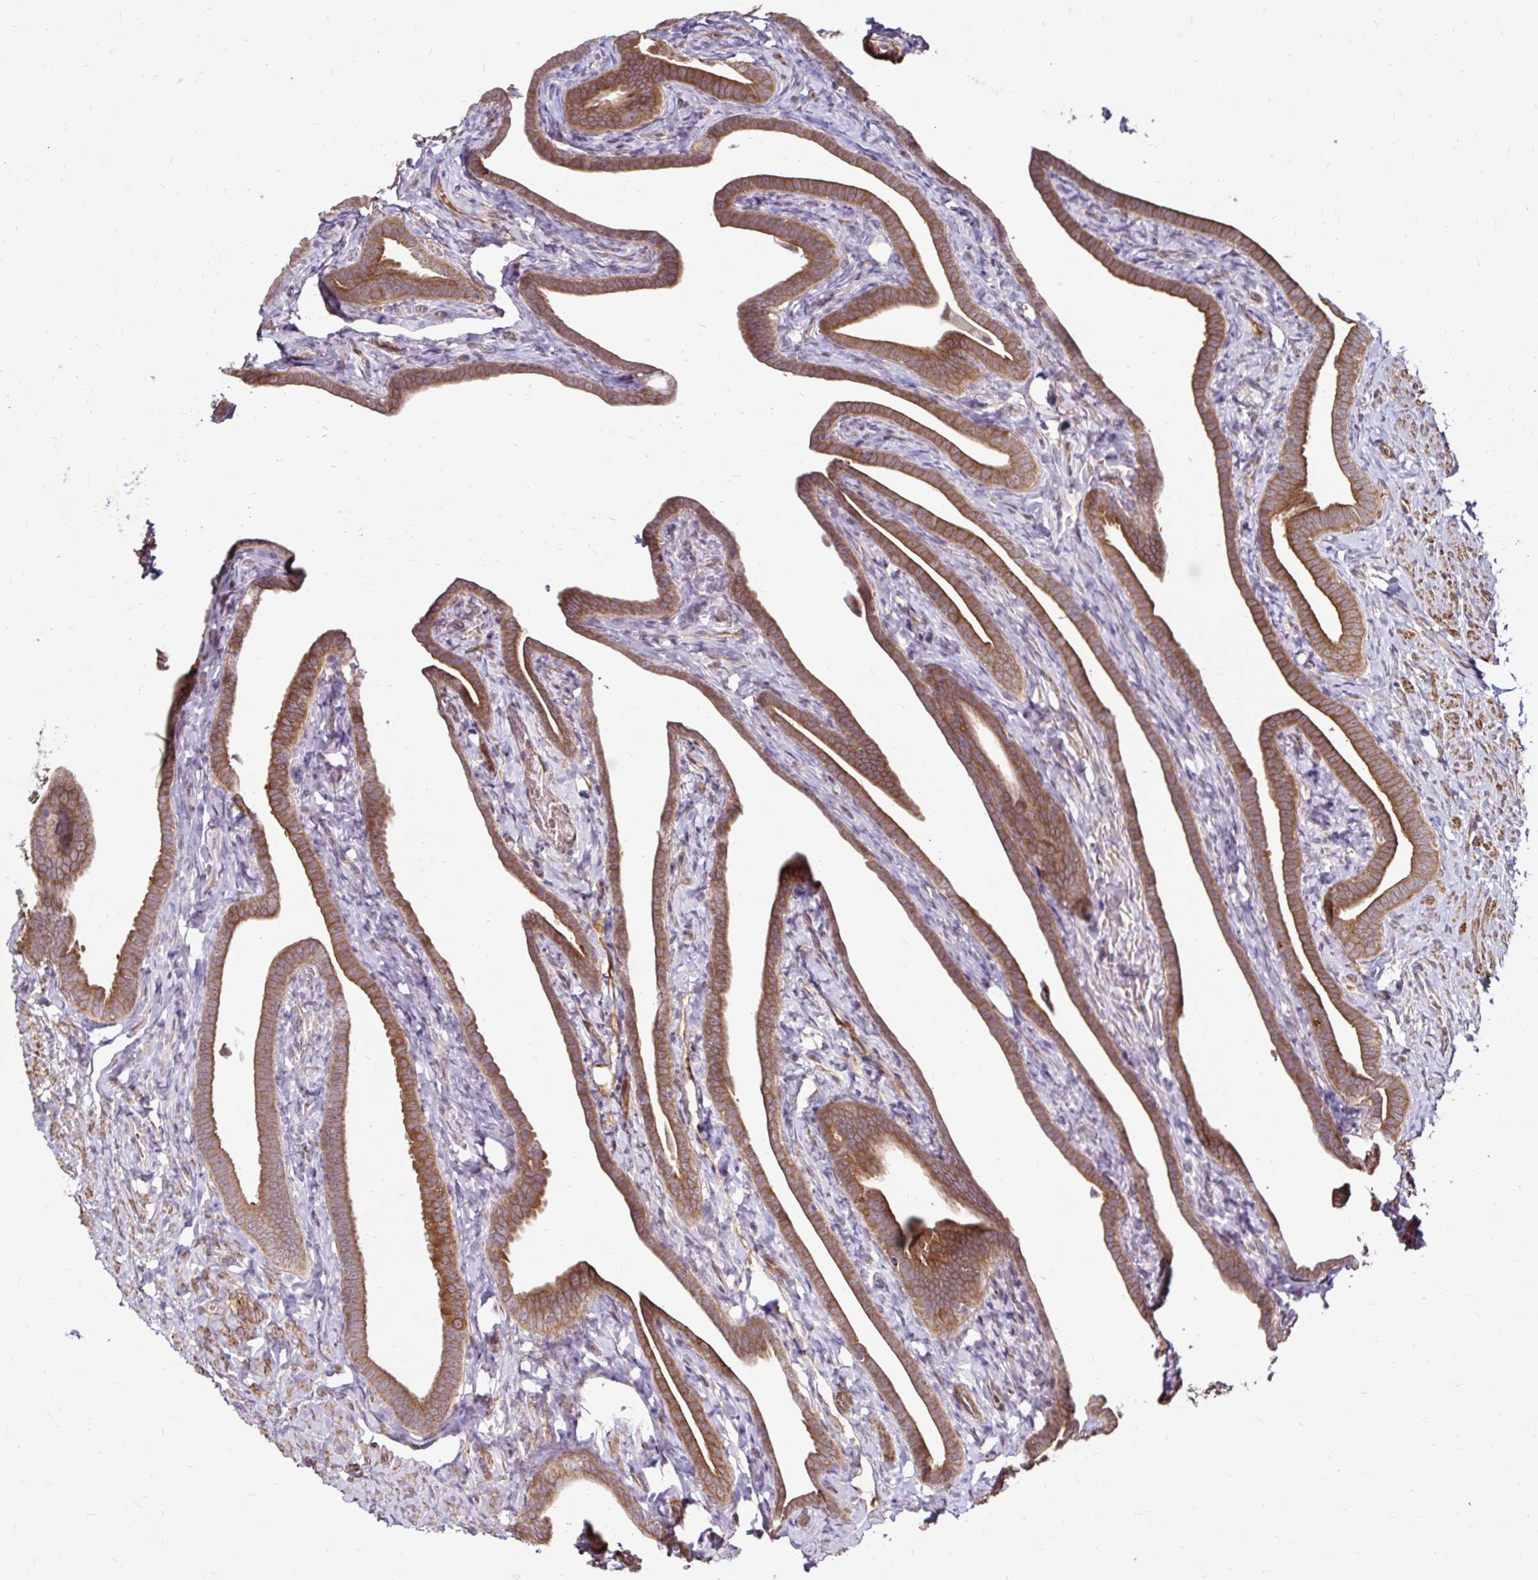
{"staining": {"intensity": "moderate", "quantity": ">75%", "location": "cytoplasmic/membranous"}, "tissue": "fallopian tube", "cell_type": "Glandular cells", "image_type": "normal", "snomed": [{"axis": "morphology", "description": "Normal tissue, NOS"}, {"axis": "topography", "description": "Fallopian tube"}], "caption": "Immunohistochemistry (IHC) image of unremarkable fallopian tube stained for a protein (brown), which demonstrates medium levels of moderate cytoplasmic/membranous staining in approximately >75% of glandular cells.", "gene": "ARHGEF37", "patient": {"sex": "female", "age": 69}}